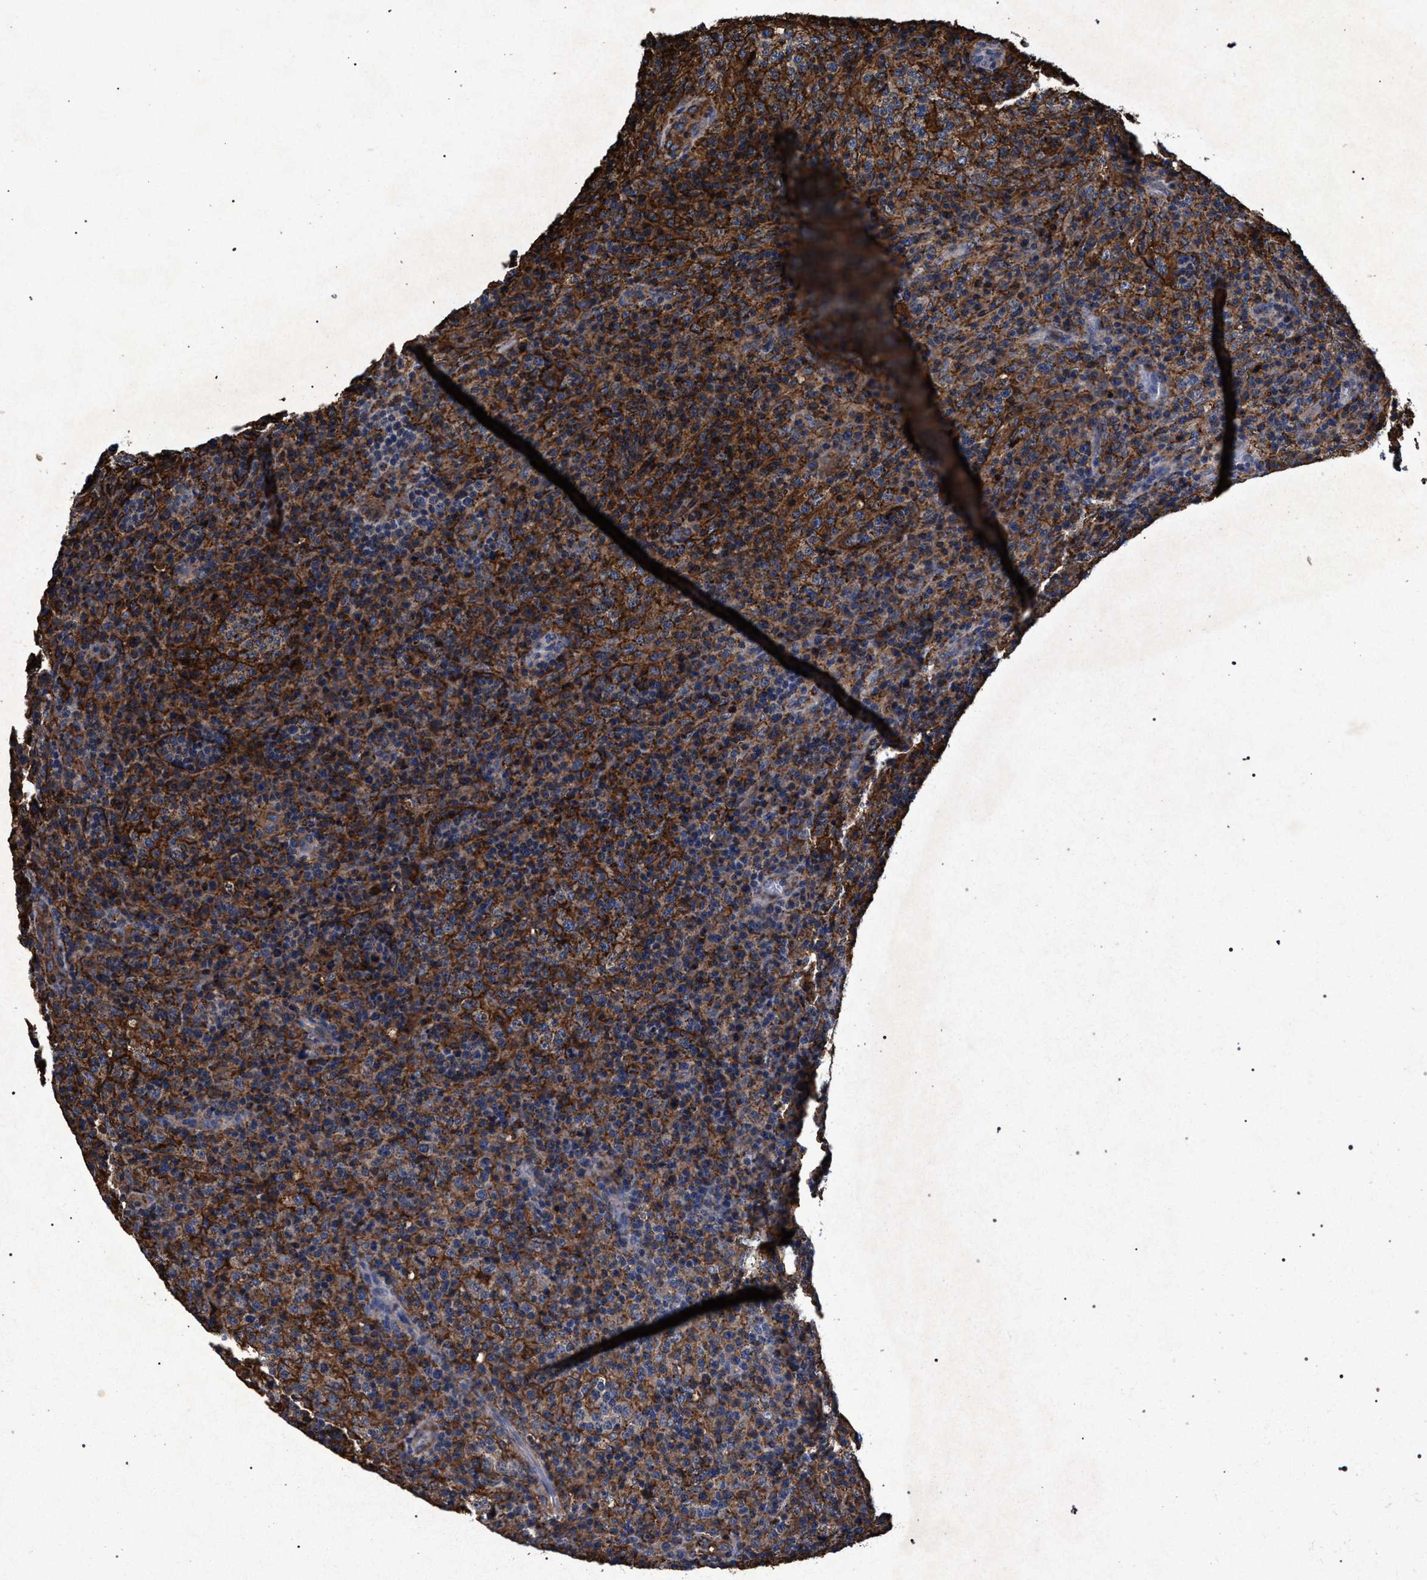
{"staining": {"intensity": "moderate", "quantity": ">75%", "location": "cytoplasmic/membranous"}, "tissue": "lymphoma", "cell_type": "Tumor cells", "image_type": "cancer", "snomed": [{"axis": "morphology", "description": "Malignant lymphoma, non-Hodgkin's type, High grade"}, {"axis": "topography", "description": "Lymph node"}], "caption": "High-grade malignant lymphoma, non-Hodgkin's type tissue exhibits moderate cytoplasmic/membranous expression in about >75% of tumor cells, visualized by immunohistochemistry.", "gene": "MARCKS", "patient": {"sex": "female", "age": 76}}